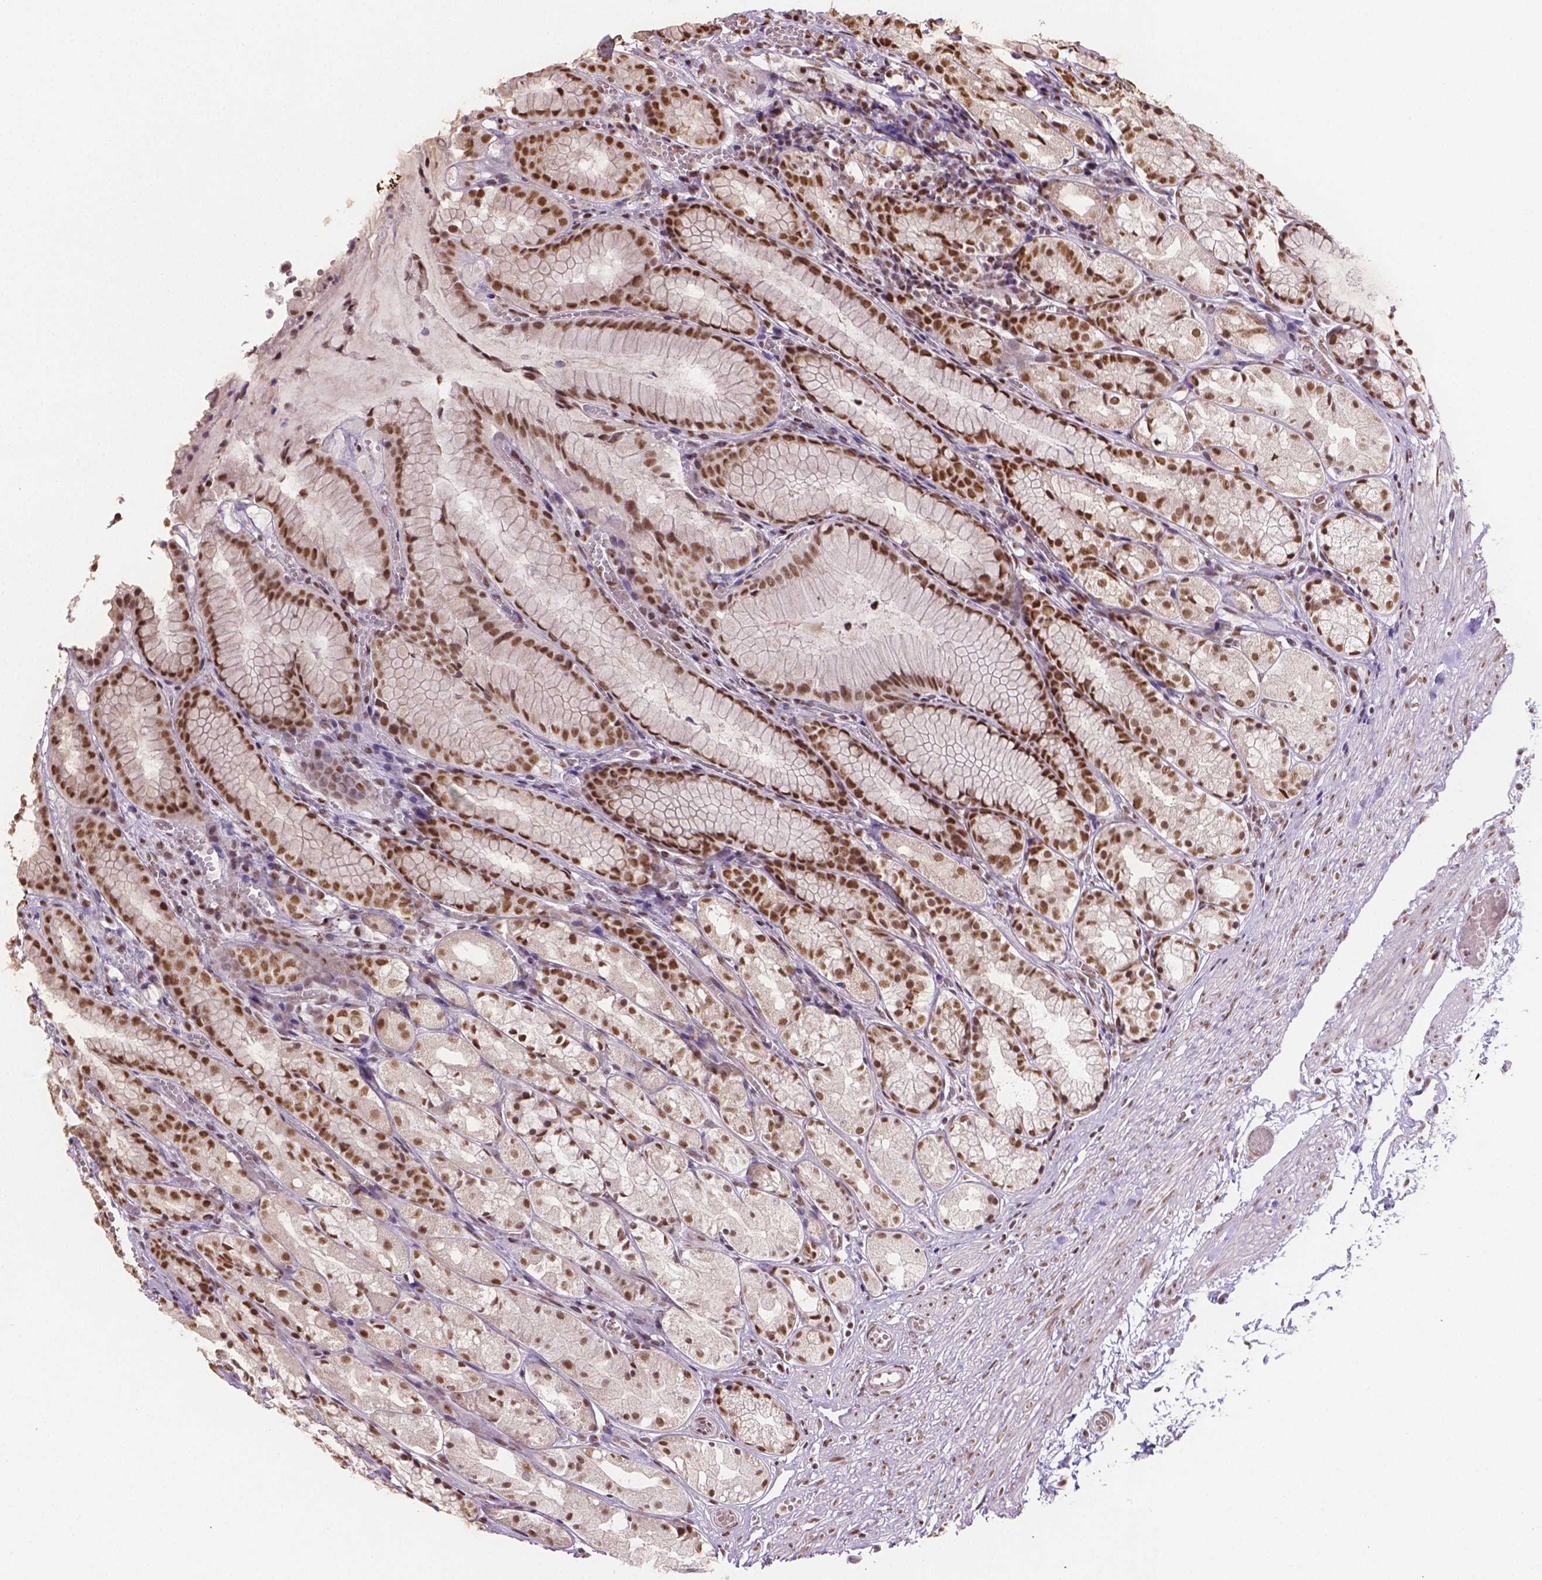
{"staining": {"intensity": "strong", "quantity": ">75%", "location": "nuclear"}, "tissue": "stomach", "cell_type": "Glandular cells", "image_type": "normal", "snomed": [{"axis": "morphology", "description": "Normal tissue, NOS"}, {"axis": "topography", "description": "Stomach"}], "caption": "Protein expression analysis of normal human stomach reveals strong nuclear staining in approximately >75% of glandular cells. The staining was performed using DAB, with brown indicating positive protein expression. Nuclei are stained blue with hematoxylin.", "gene": "FANCE", "patient": {"sex": "male", "age": 70}}